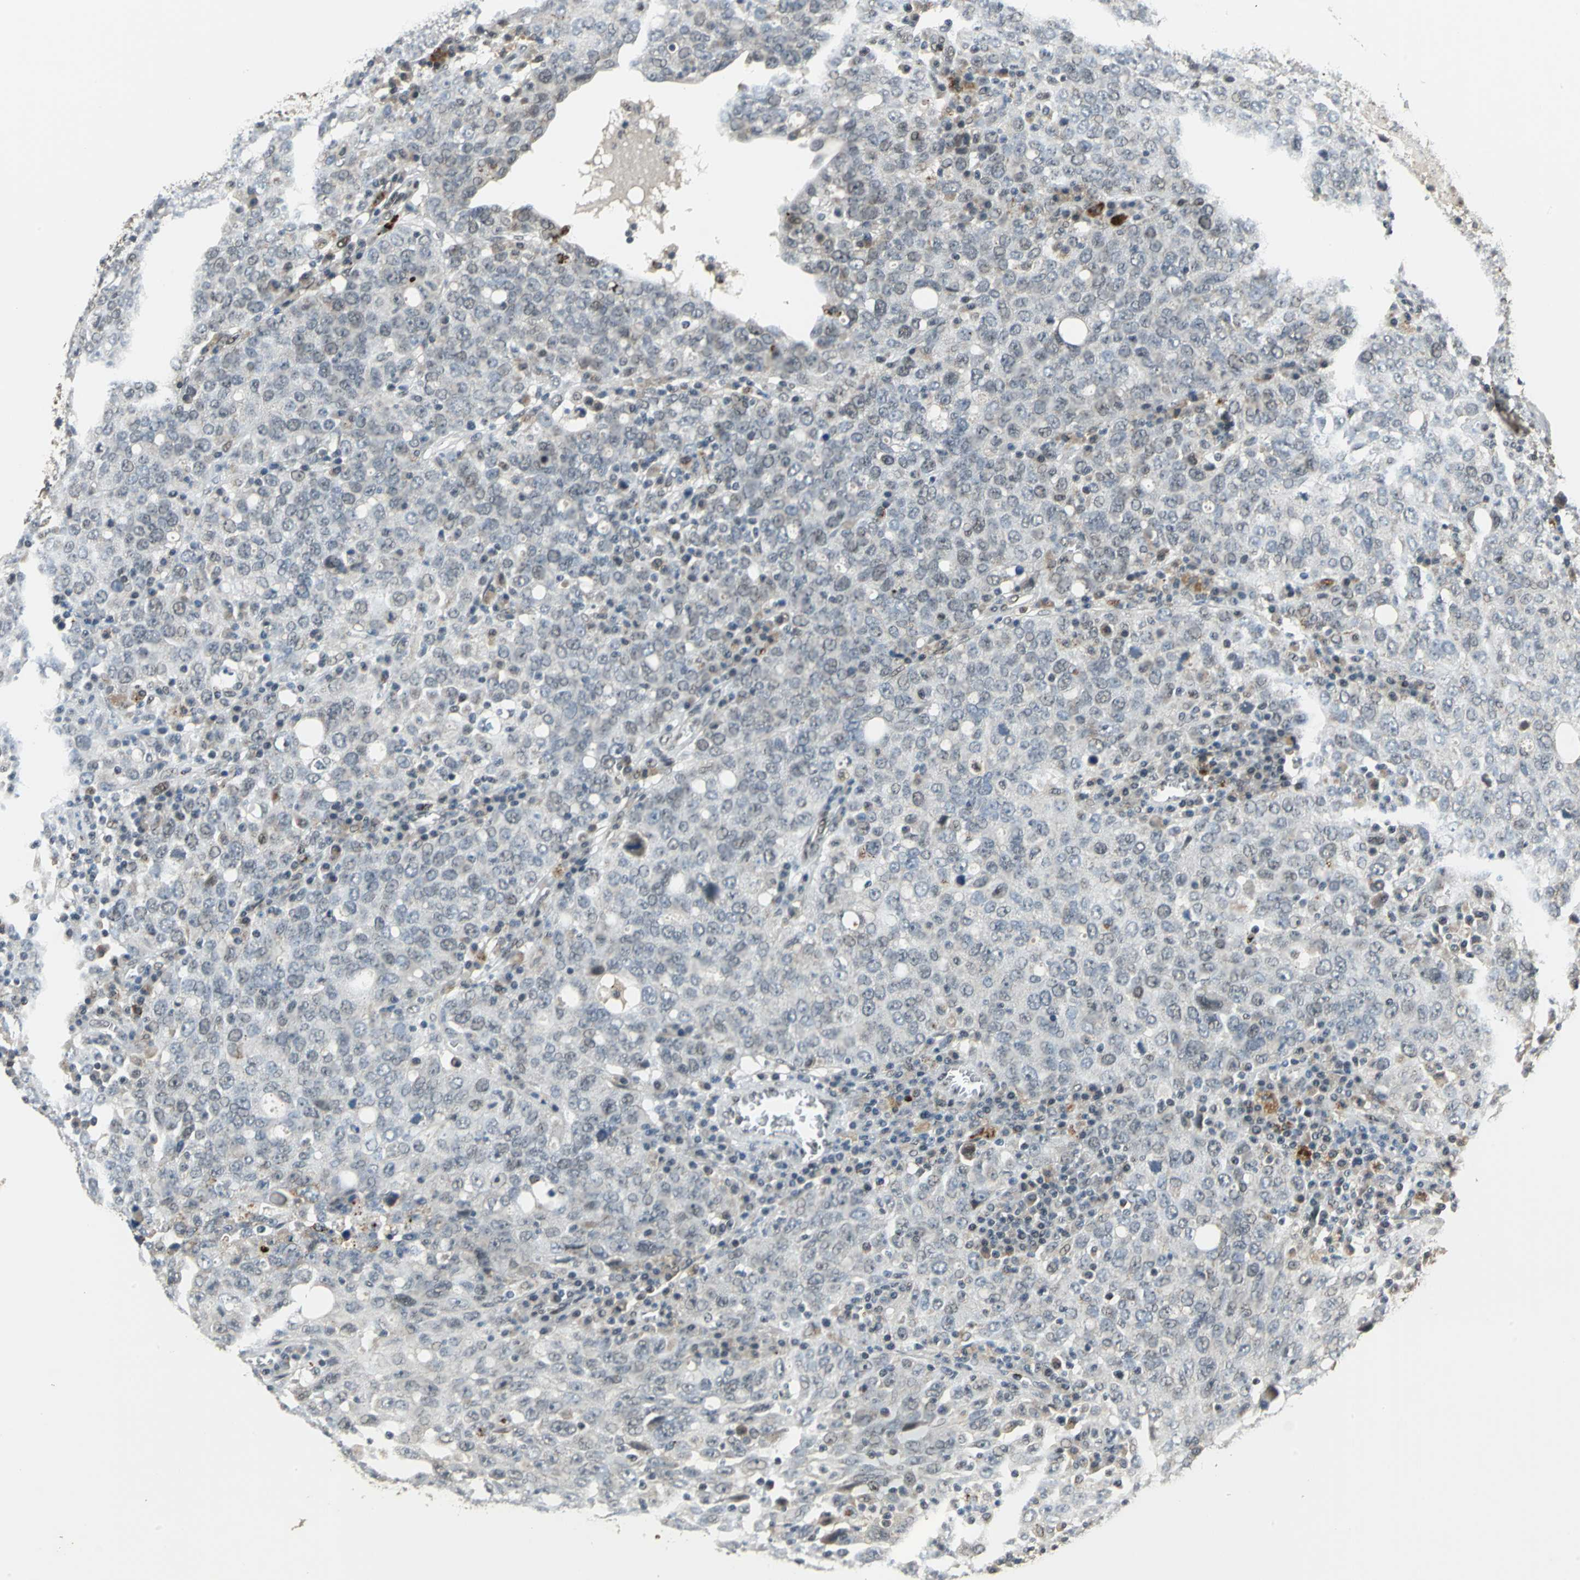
{"staining": {"intensity": "negative", "quantity": "none", "location": "none"}, "tissue": "ovarian cancer", "cell_type": "Tumor cells", "image_type": "cancer", "snomed": [{"axis": "morphology", "description": "Carcinoma, endometroid"}, {"axis": "topography", "description": "Ovary"}], "caption": "Tumor cells show no significant protein positivity in ovarian endometroid carcinoma.", "gene": "ELF2", "patient": {"sex": "female", "age": 62}}